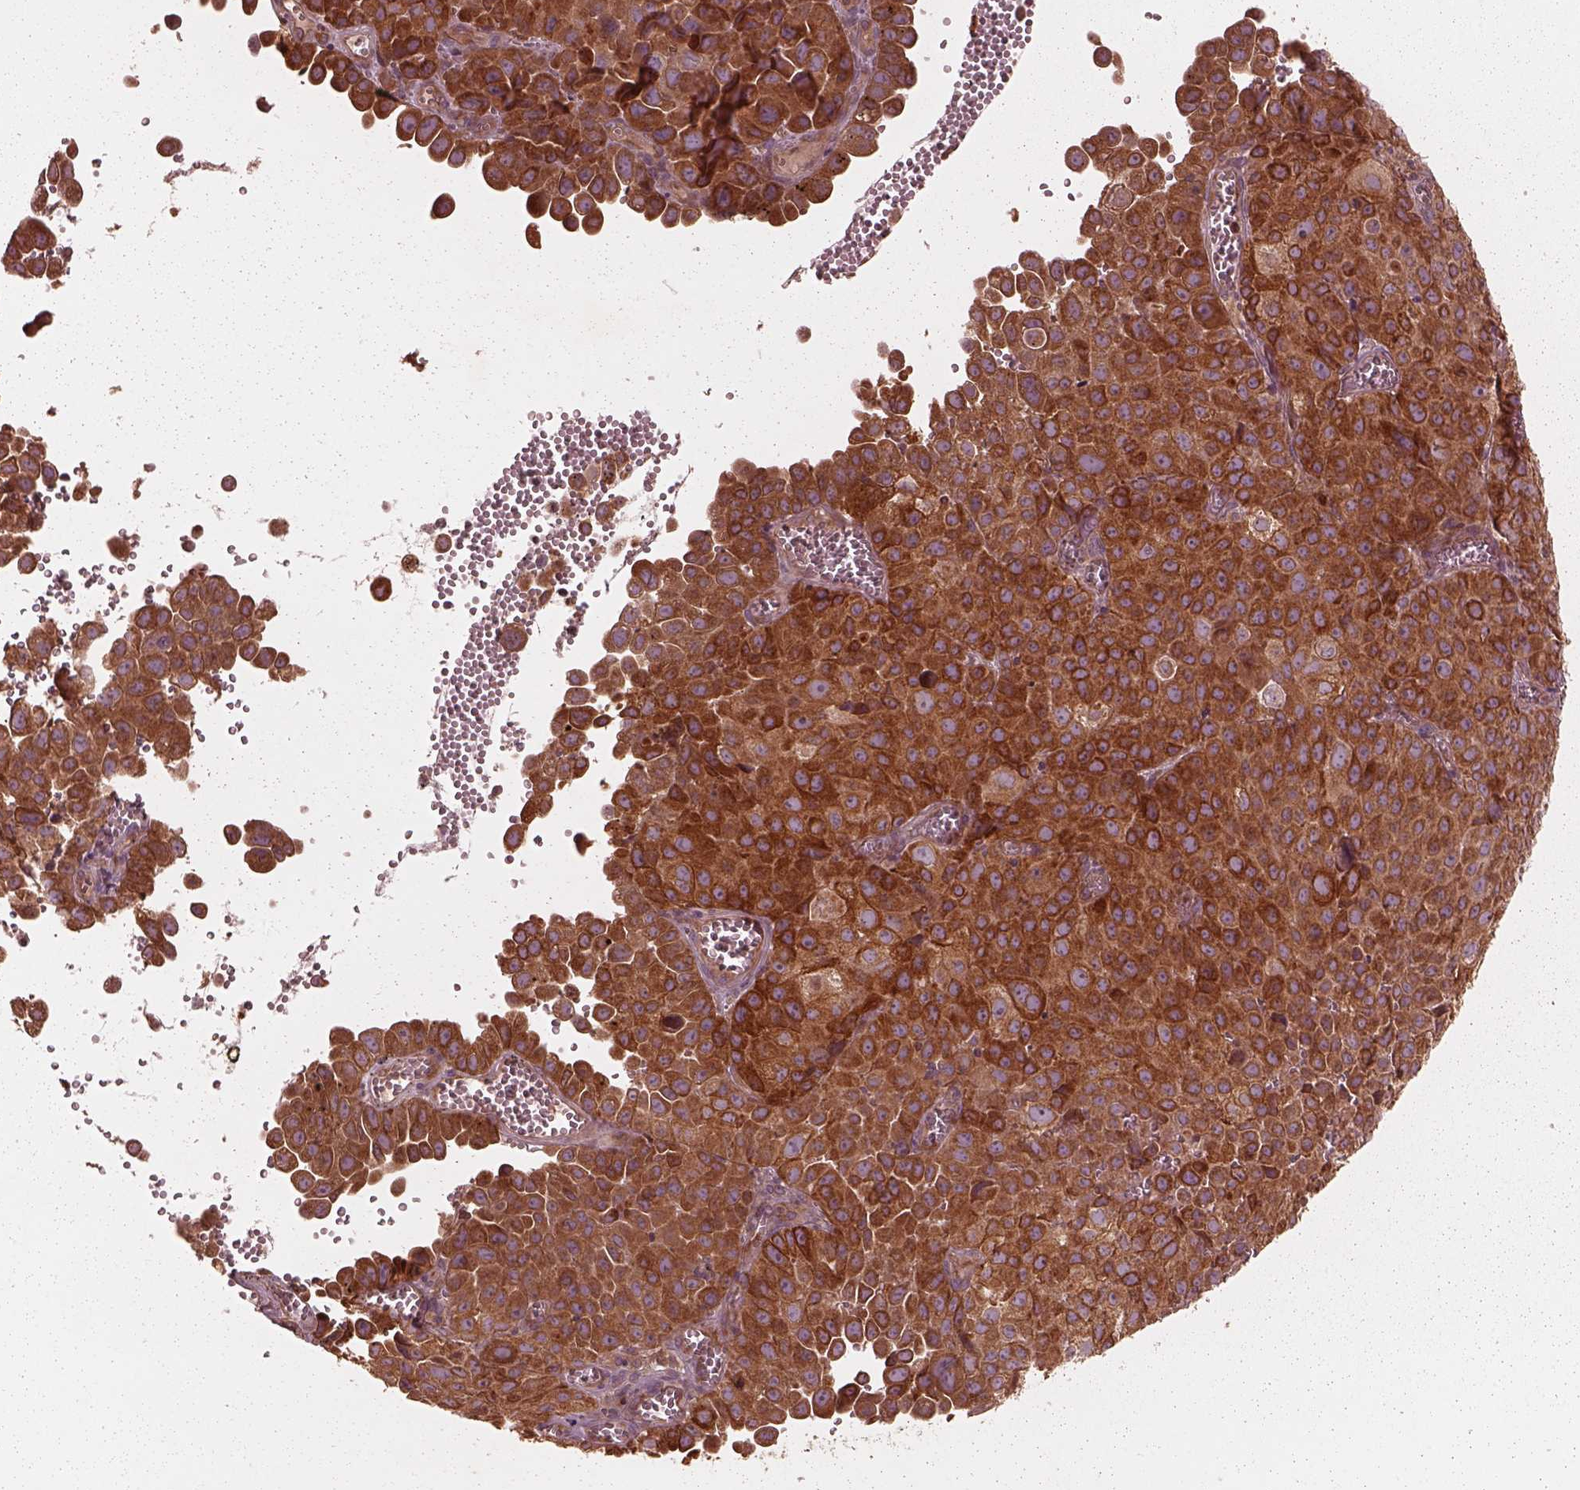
{"staining": {"intensity": "strong", "quantity": ">75%", "location": "cytoplasmic/membranous"}, "tissue": "cervical cancer", "cell_type": "Tumor cells", "image_type": "cancer", "snomed": [{"axis": "morphology", "description": "Squamous cell carcinoma, NOS"}, {"axis": "topography", "description": "Cervix"}], "caption": "An immunohistochemistry histopathology image of neoplastic tissue is shown. Protein staining in brown shows strong cytoplasmic/membranous positivity in squamous cell carcinoma (cervical) within tumor cells. (DAB (3,3'-diaminobenzidine) IHC with brightfield microscopy, high magnification).", "gene": "PIK3R2", "patient": {"sex": "female", "age": 55}}